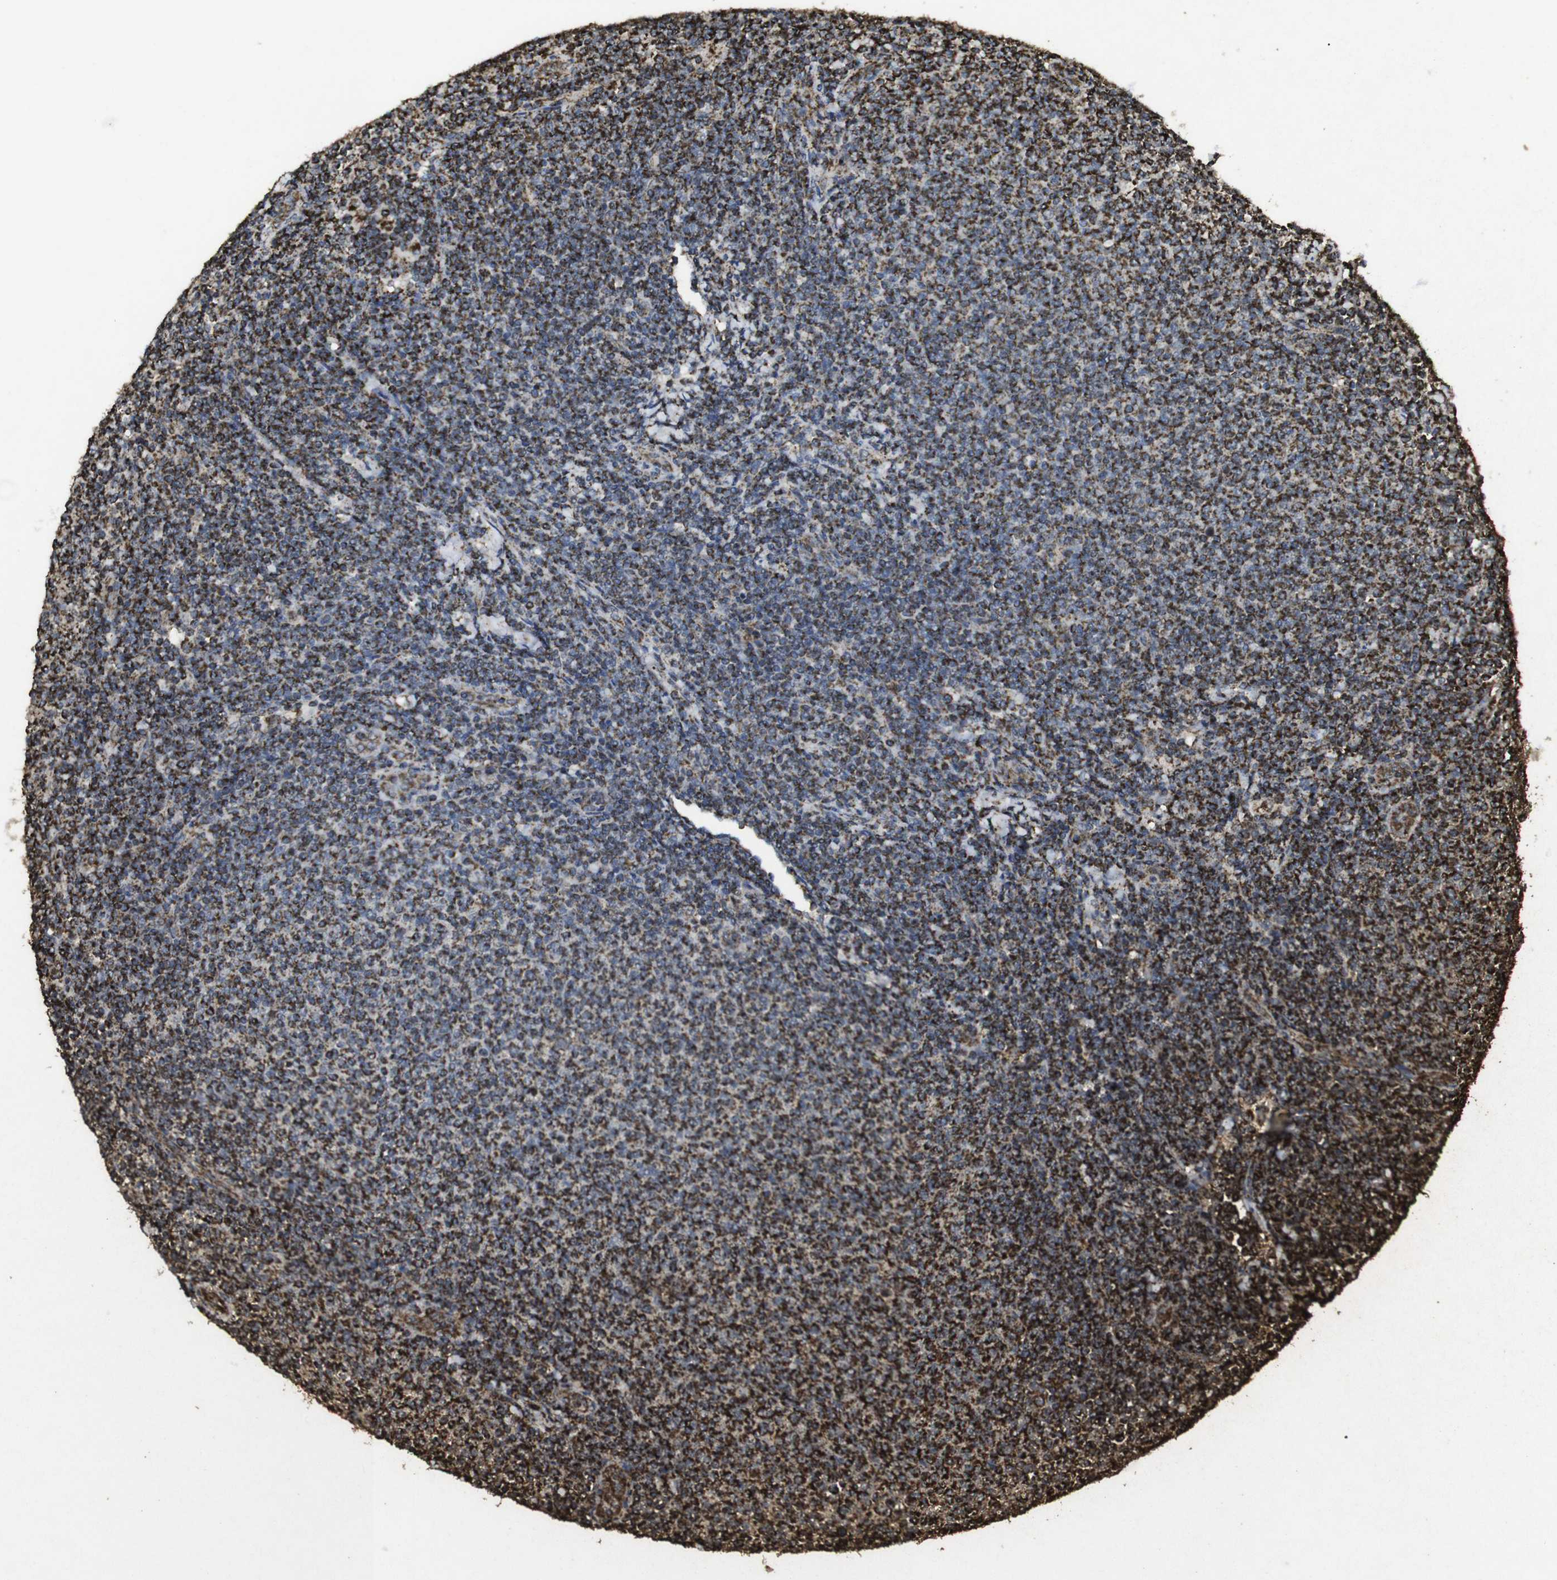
{"staining": {"intensity": "strong", "quantity": ">75%", "location": "cytoplasmic/membranous"}, "tissue": "lymphoma", "cell_type": "Tumor cells", "image_type": "cancer", "snomed": [{"axis": "morphology", "description": "Malignant lymphoma, non-Hodgkin's type, Low grade"}, {"axis": "topography", "description": "Lymph node"}], "caption": "Strong cytoplasmic/membranous expression is appreciated in approximately >75% of tumor cells in lymphoma.", "gene": "ATP5F1A", "patient": {"sex": "male", "age": 66}}